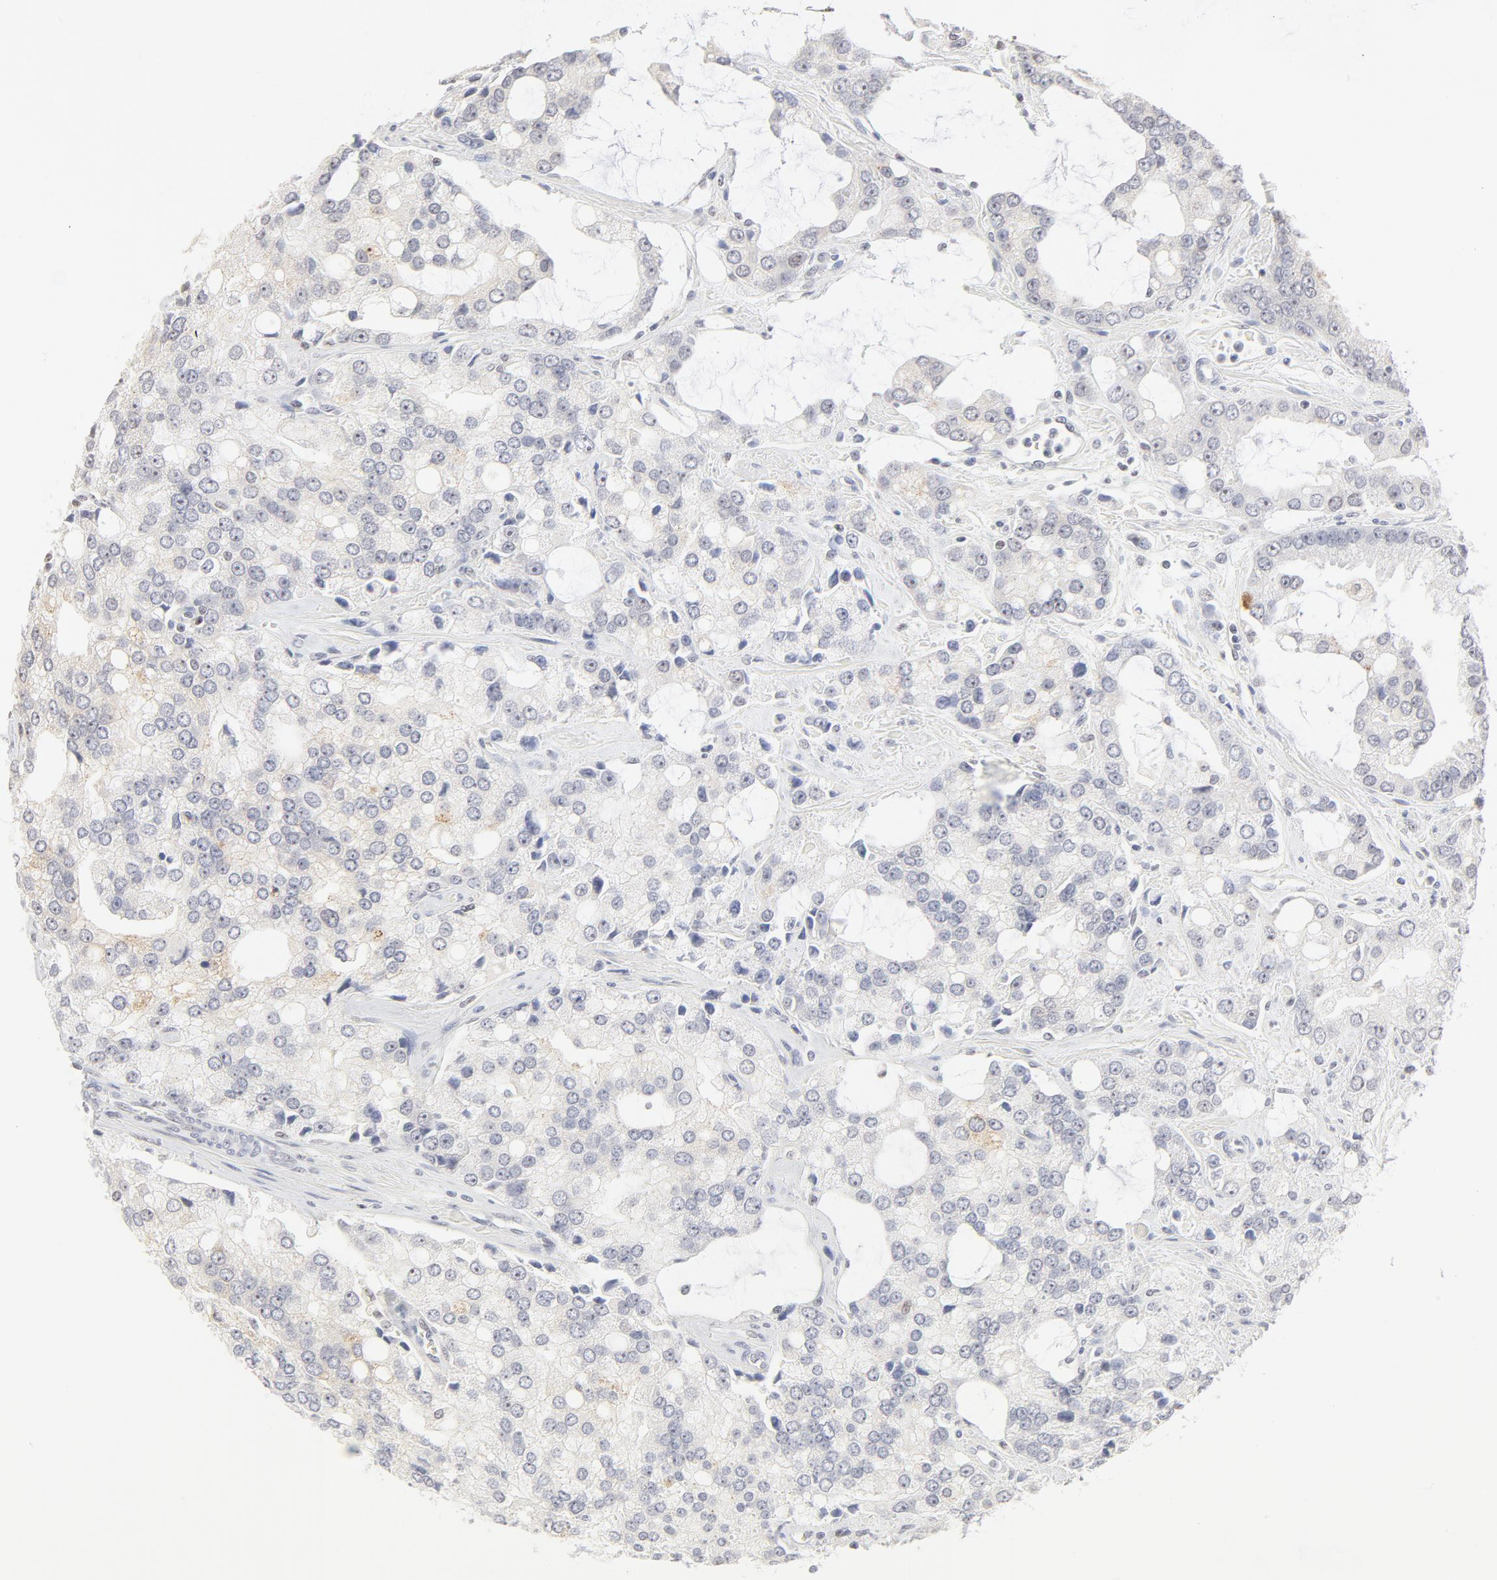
{"staining": {"intensity": "negative", "quantity": "none", "location": "none"}, "tissue": "prostate cancer", "cell_type": "Tumor cells", "image_type": "cancer", "snomed": [{"axis": "morphology", "description": "Adenocarcinoma, High grade"}, {"axis": "topography", "description": "Prostate"}], "caption": "Protein analysis of high-grade adenocarcinoma (prostate) reveals no significant positivity in tumor cells.", "gene": "NFIL3", "patient": {"sex": "male", "age": 67}}